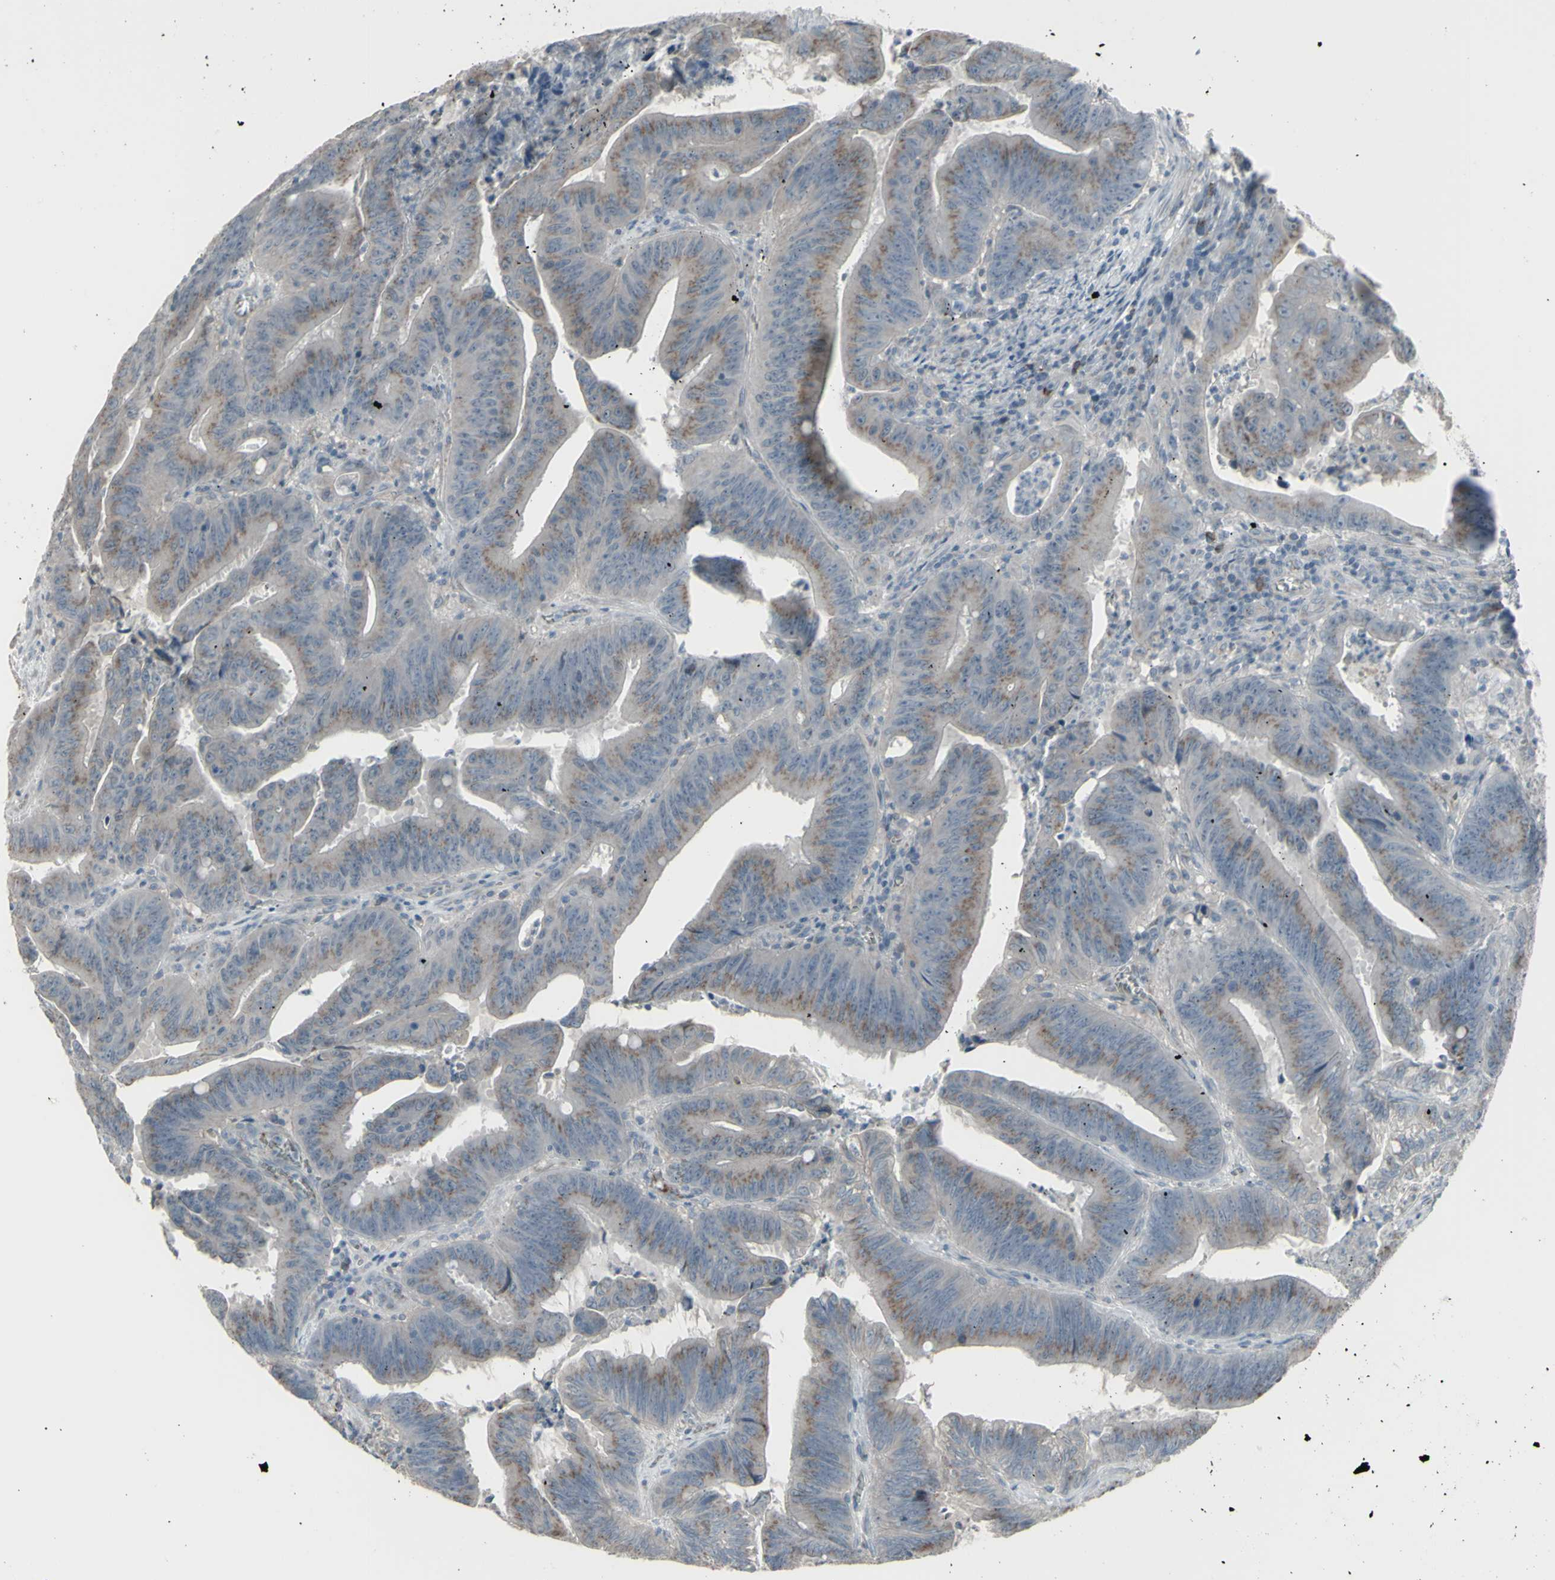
{"staining": {"intensity": "weak", "quantity": "25%-75%", "location": "cytoplasmic/membranous"}, "tissue": "colorectal cancer", "cell_type": "Tumor cells", "image_type": "cancer", "snomed": [{"axis": "morphology", "description": "Adenocarcinoma, NOS"}, {"axis": "topography", "description": "Colon"}], "caption": "Colorectal cancer (adenocarcinoma) stained with immunohistochemistry (IHC) demonstrates weak cytoplasmic/membranous expression in about 25%-75% of tumor cells.", "gene": "CD79B", "patient": {"sex": "male", "age": 45}}